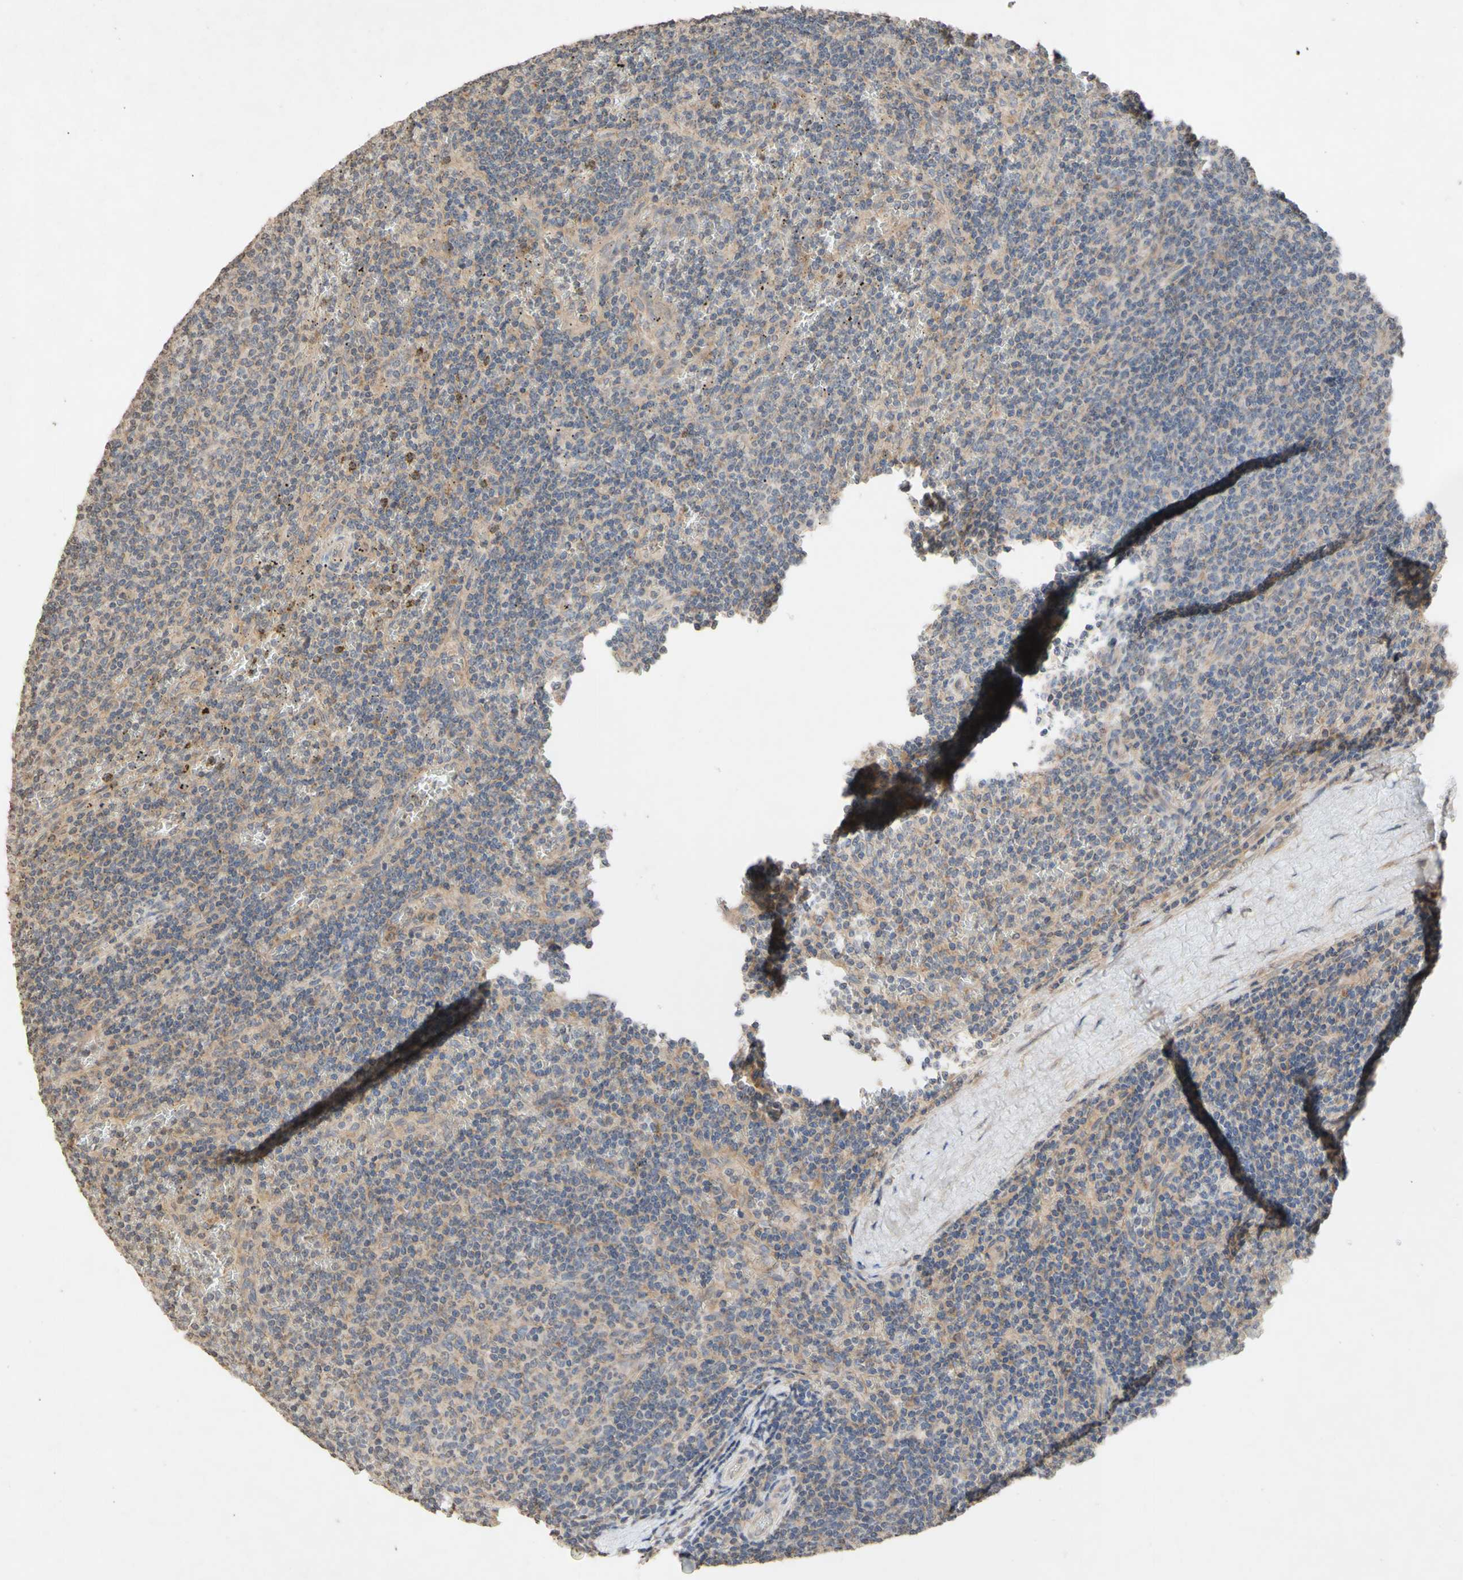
{"staining": {"intensity": "weak", "quantity": "25%-75%", "location": "cytoplasmic/membranous"}, "tissue": "lymphoma", "cell_type": "Tumor cells", "image_type": "cancer", "snomed": [{"axis": "morphology", "description": "Malignant lymphoma, non-Hodgkin's type, Low grade"}, {"axis": "topography", "description": "Spleen"}], "caption": "Weak cytoplasmic/membranous positivity is appreciated in approximately 25%-75% of tumor cells in lymphoma.", "gene": "NECTIN3", "patient": {"sex": "female", "age": 50}}